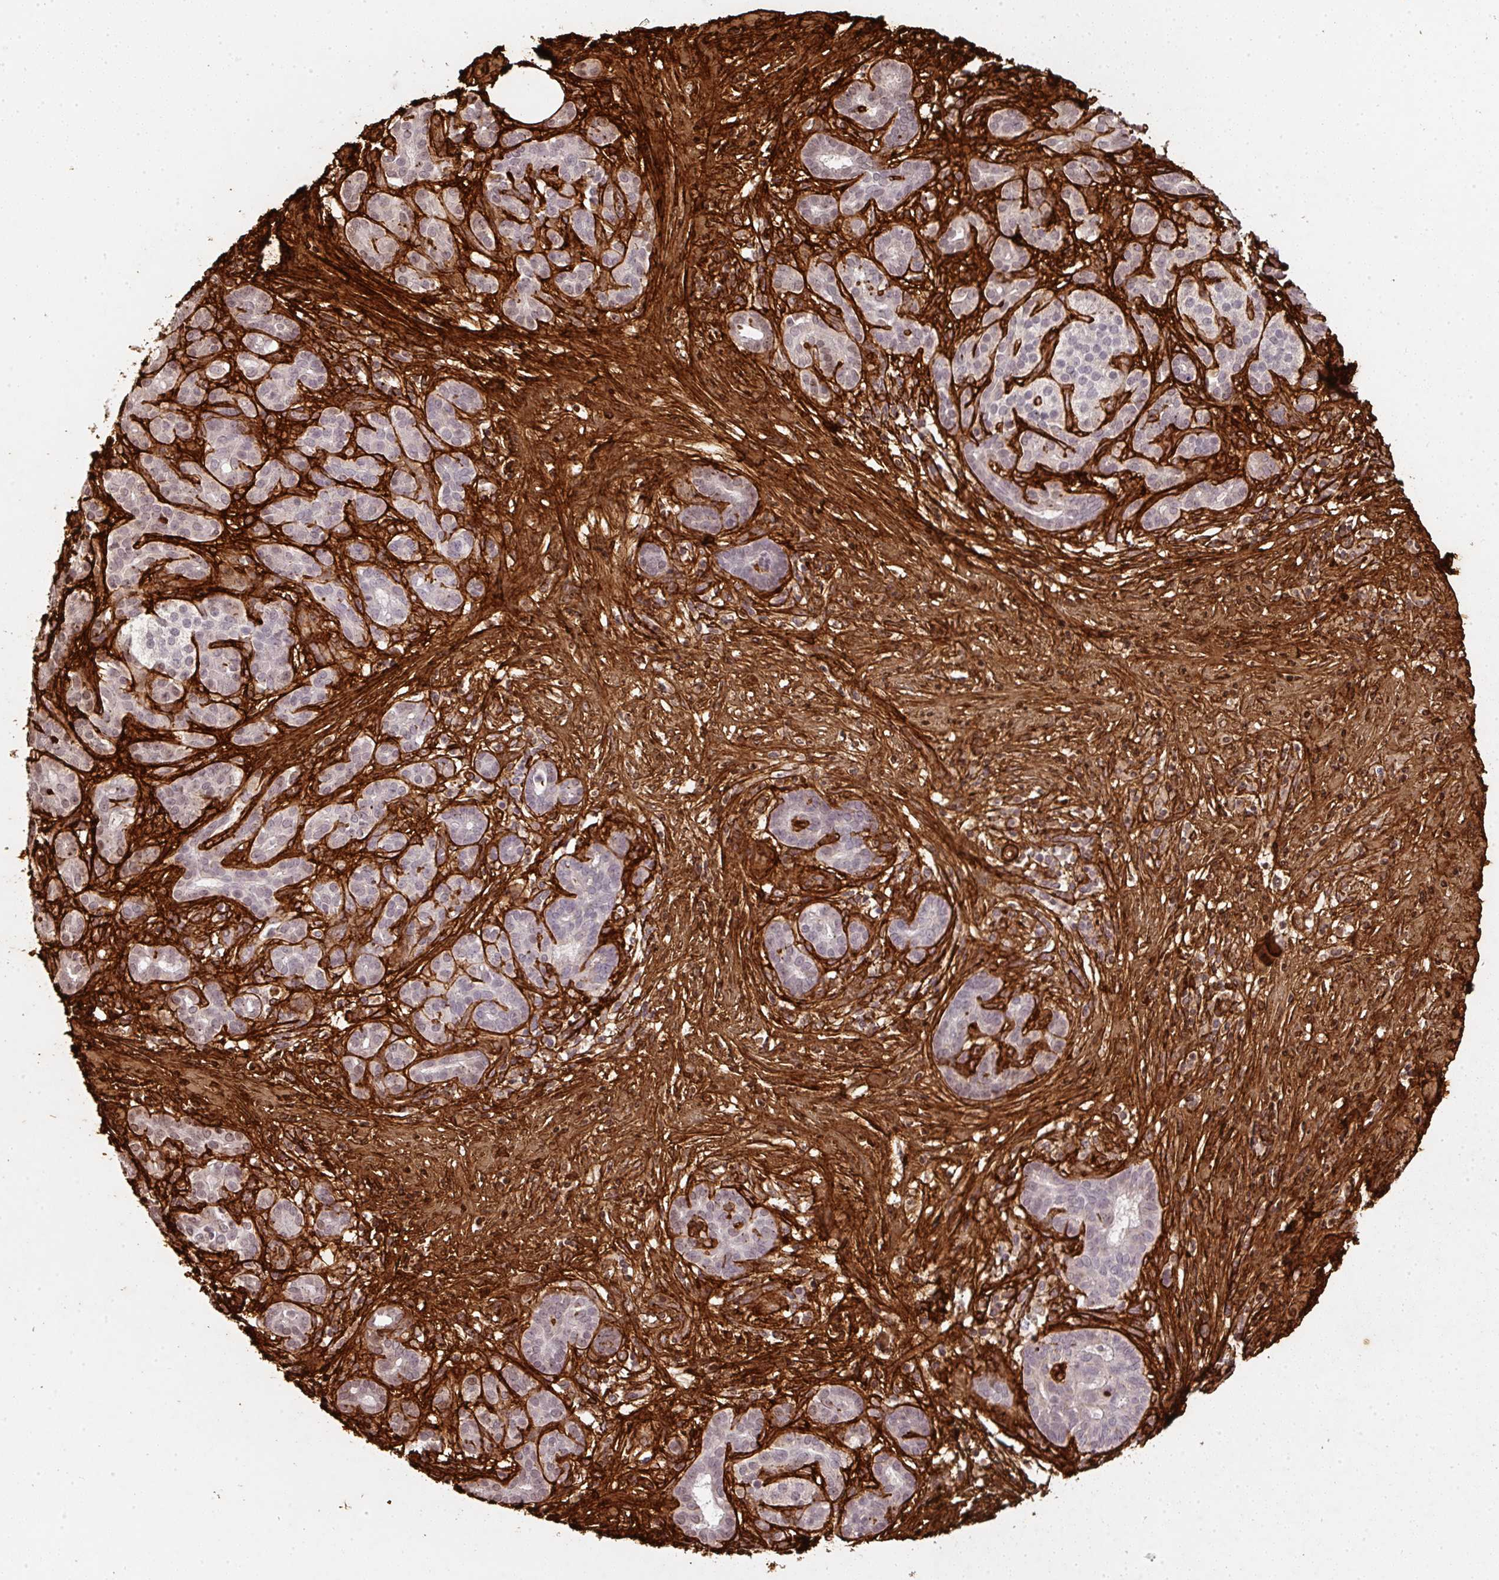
{"staining": {"intensity": "negative", "quantity": "none", "location": "none"}, "tissue": "pancreatic cancer", "cell_type": "Tumor cells", "image_type": "cancer", "snomed": [{"axis": "morphology", "description": "Adenocarcinoma, NOS"}, {"axis": "topography", "description": "Pancreas"}], "caption": "Protein analysis of pancreatic adenocarcinoma reveals no significant expression in tumor cells. The staining was performed using DAB (3,3'-diaminobenzidine) to visualize the protein expression in brown, while the nuclei were stained in blue with hematoxylin (Magnification: 20x).", "gene": "COL3A1", "patient": {"sex": "male", "age": 44}}